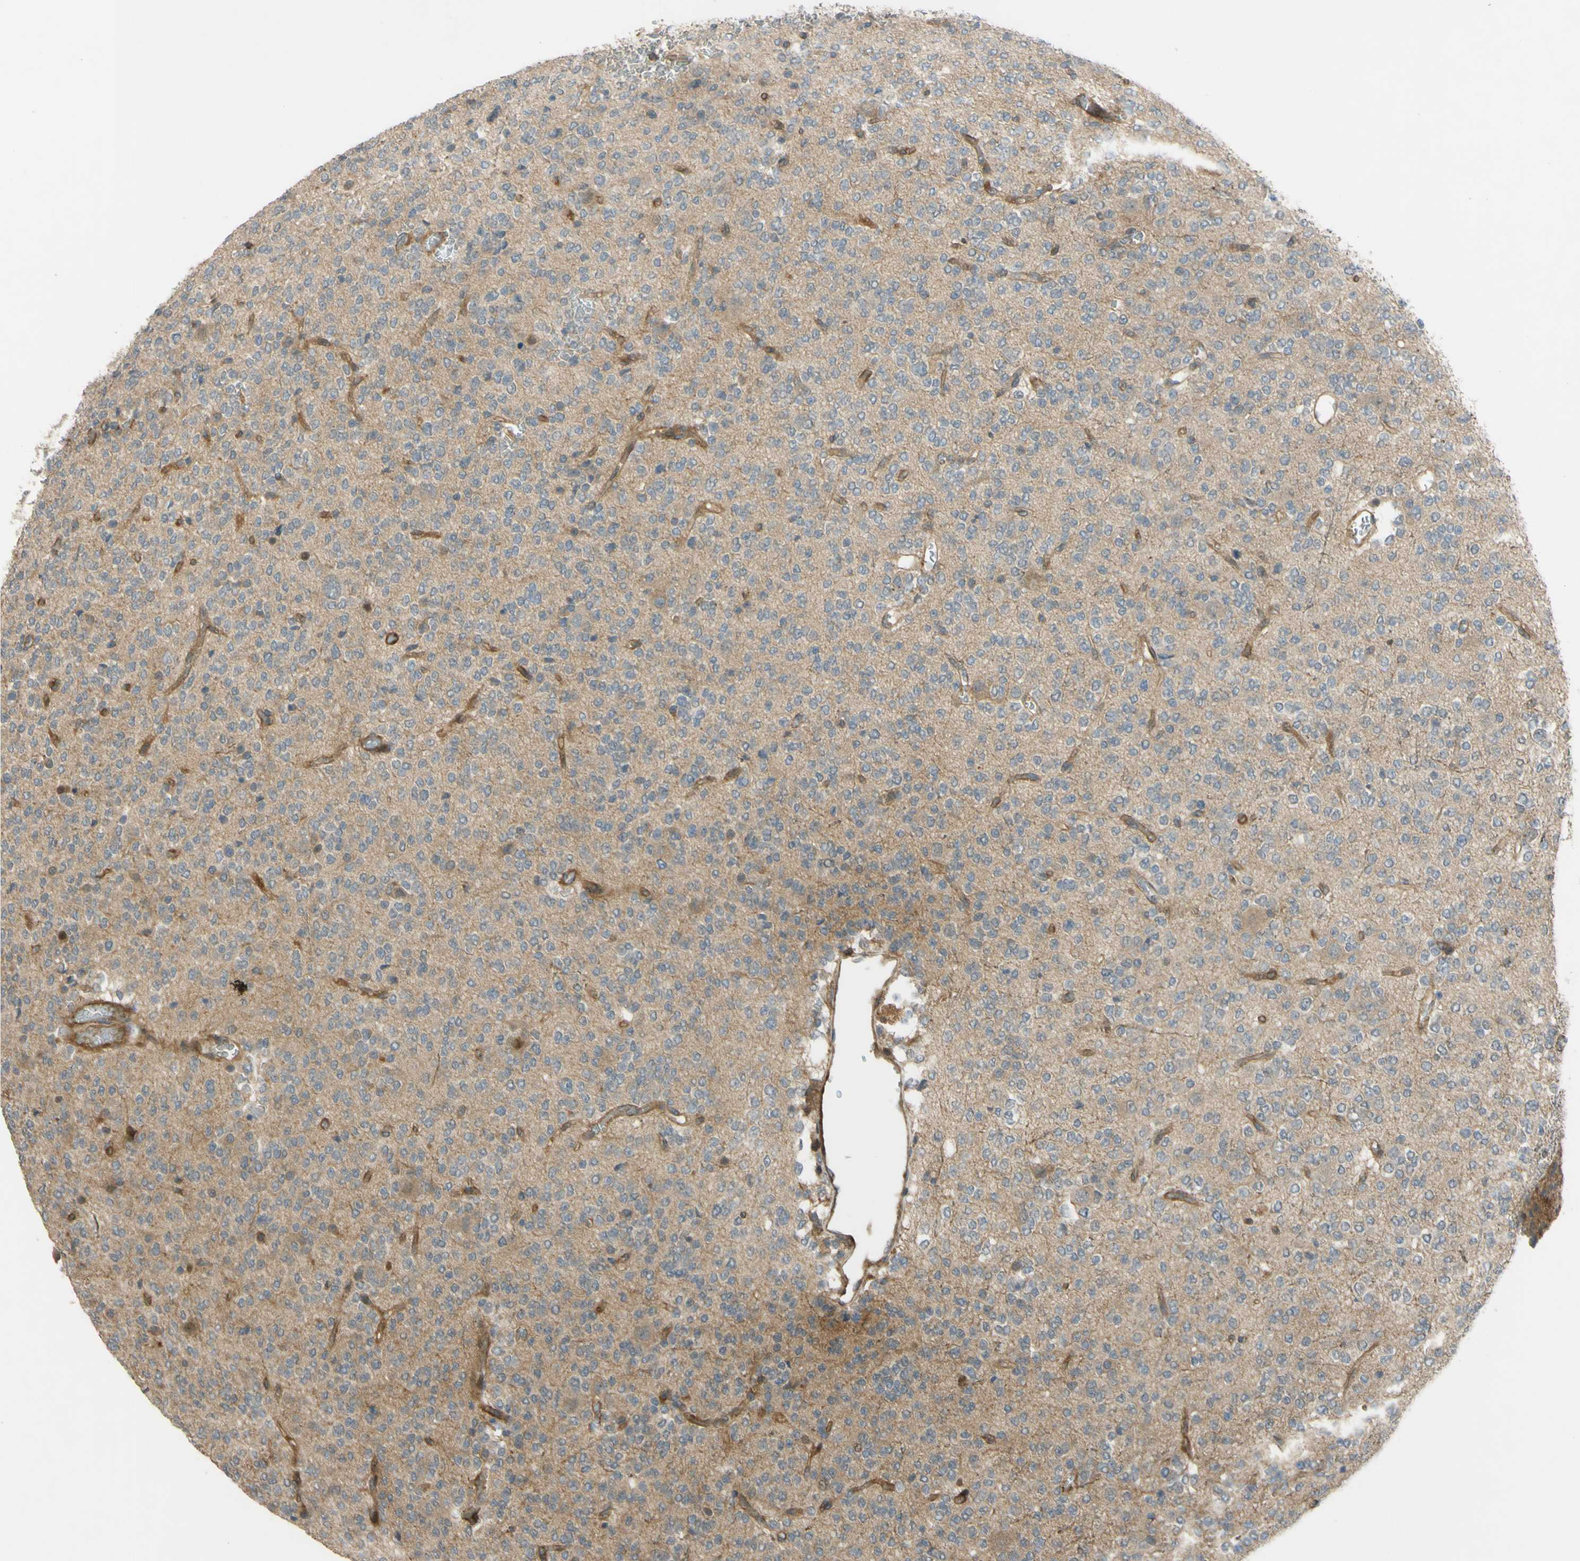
{"staining": {"intensity": "weak", "quantity": ">75%", "location": "cytoplasmic/membranous"}, "tissue": "glioma", "cell_type": "Tumor cells", "image_type": "cancer", "snomed": [{"axis": "morphology", "description": "Glioma, malignant, Low grade"}, {"axis": "topography", "description": "Brain"}], "caption": "Malignant low-grade glioma stained with immunohistochemistry (IHC) demonstrates weak cytoplasmic/membranous positivity in approximately >75% of tumor cells.", "gene": "FLII", "patient": {"sex": "male", "age": 38}}